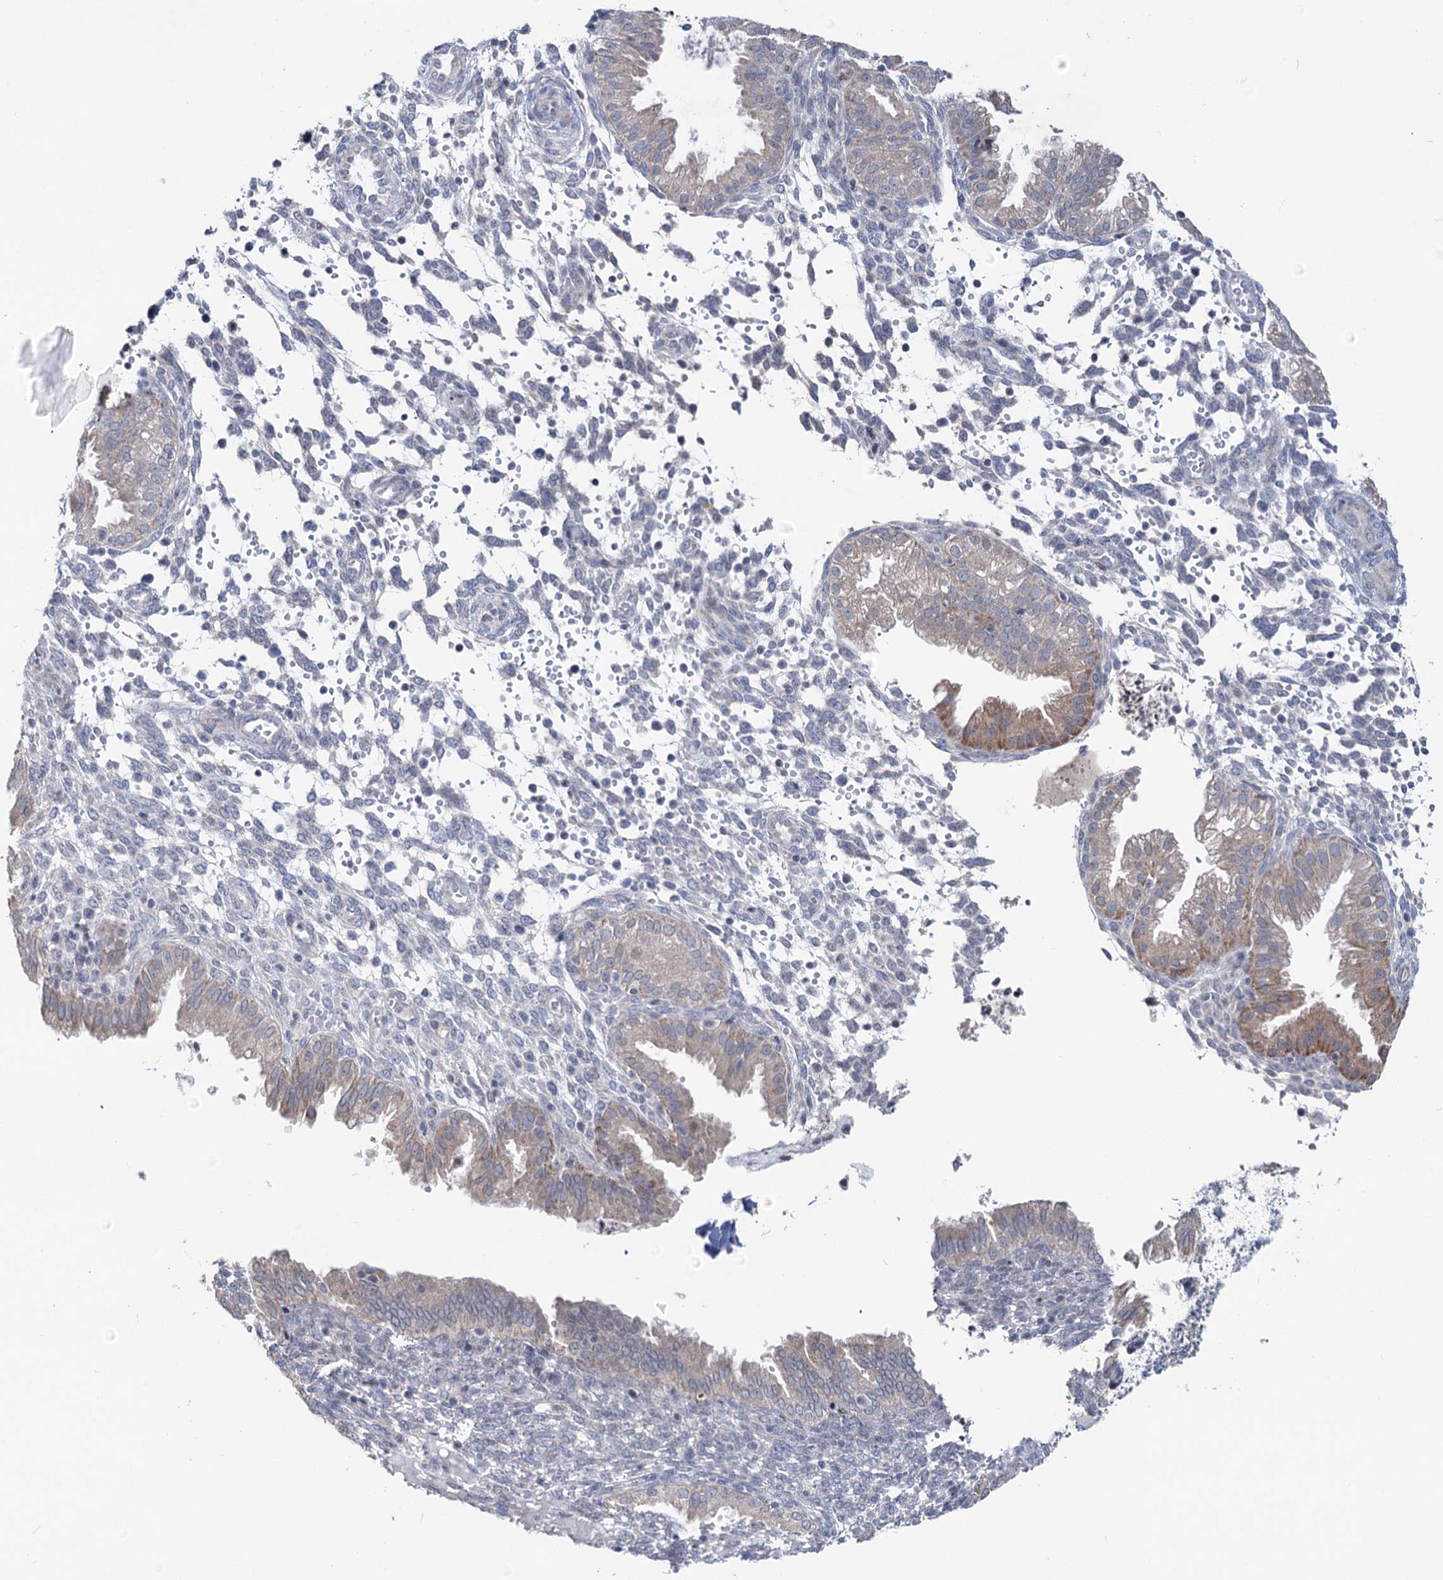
{"staining": {"intensity": "negative", "quantity": "none", "location": "none"}, "tissue": "endometrium", "cell_type": "Cells in endometrial stroma", "image_type": "normal", "snomed": [{"axis": "morphology", "description": "Normal tissue, NOS"}, {"axis": "topography", "description": "Endometrium"}], "caption": "The image shows no staining of cells in endometrial stroma in benign endometrium.", "gene": "PTGR1", "patient": {"sex": "female", "age": 33}}